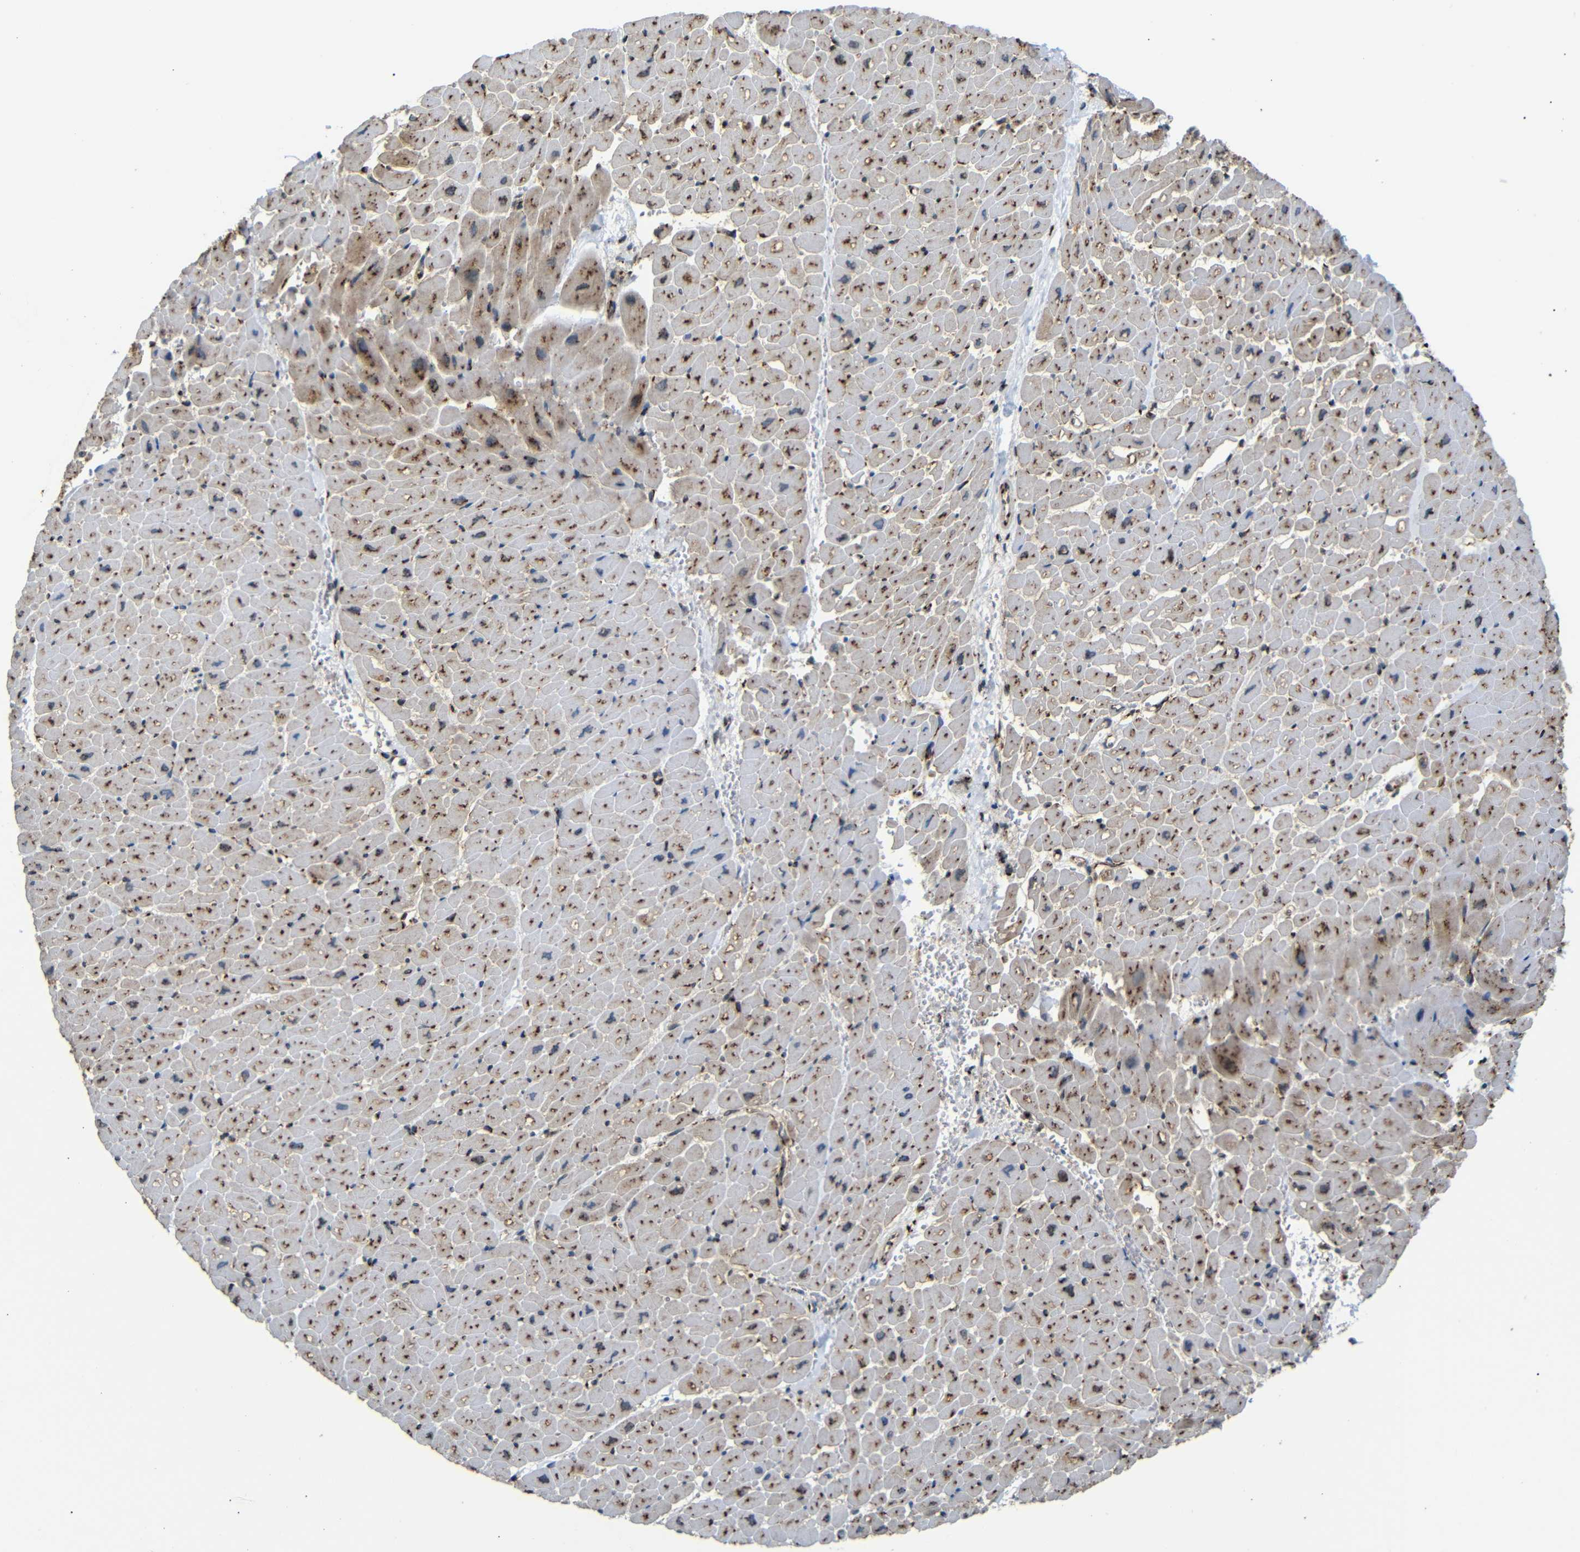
{"staining": {"intensity": "strong", "quantity": ">75%", "location": "cytoplasmic/membranous"}, "tissue": "heart muscle", "cell_type": "Cardiomyocytes", "image_type": "normal", "snomed": [{"axis": "morphology", "description": "Normal tissue, NOS"}, {"axis": "topography", "description": "Heart"}], "caption": "Cardiomyocytes exhibit high levels of strong cytoplasmic/membranous staining in about >75% of cells in normal heart muscle. (brown staining indicates protein expression, while blue staining denotes nuclei).", "gene": "TGOLN2", "patient": {"sex": "male", "age": 45}}